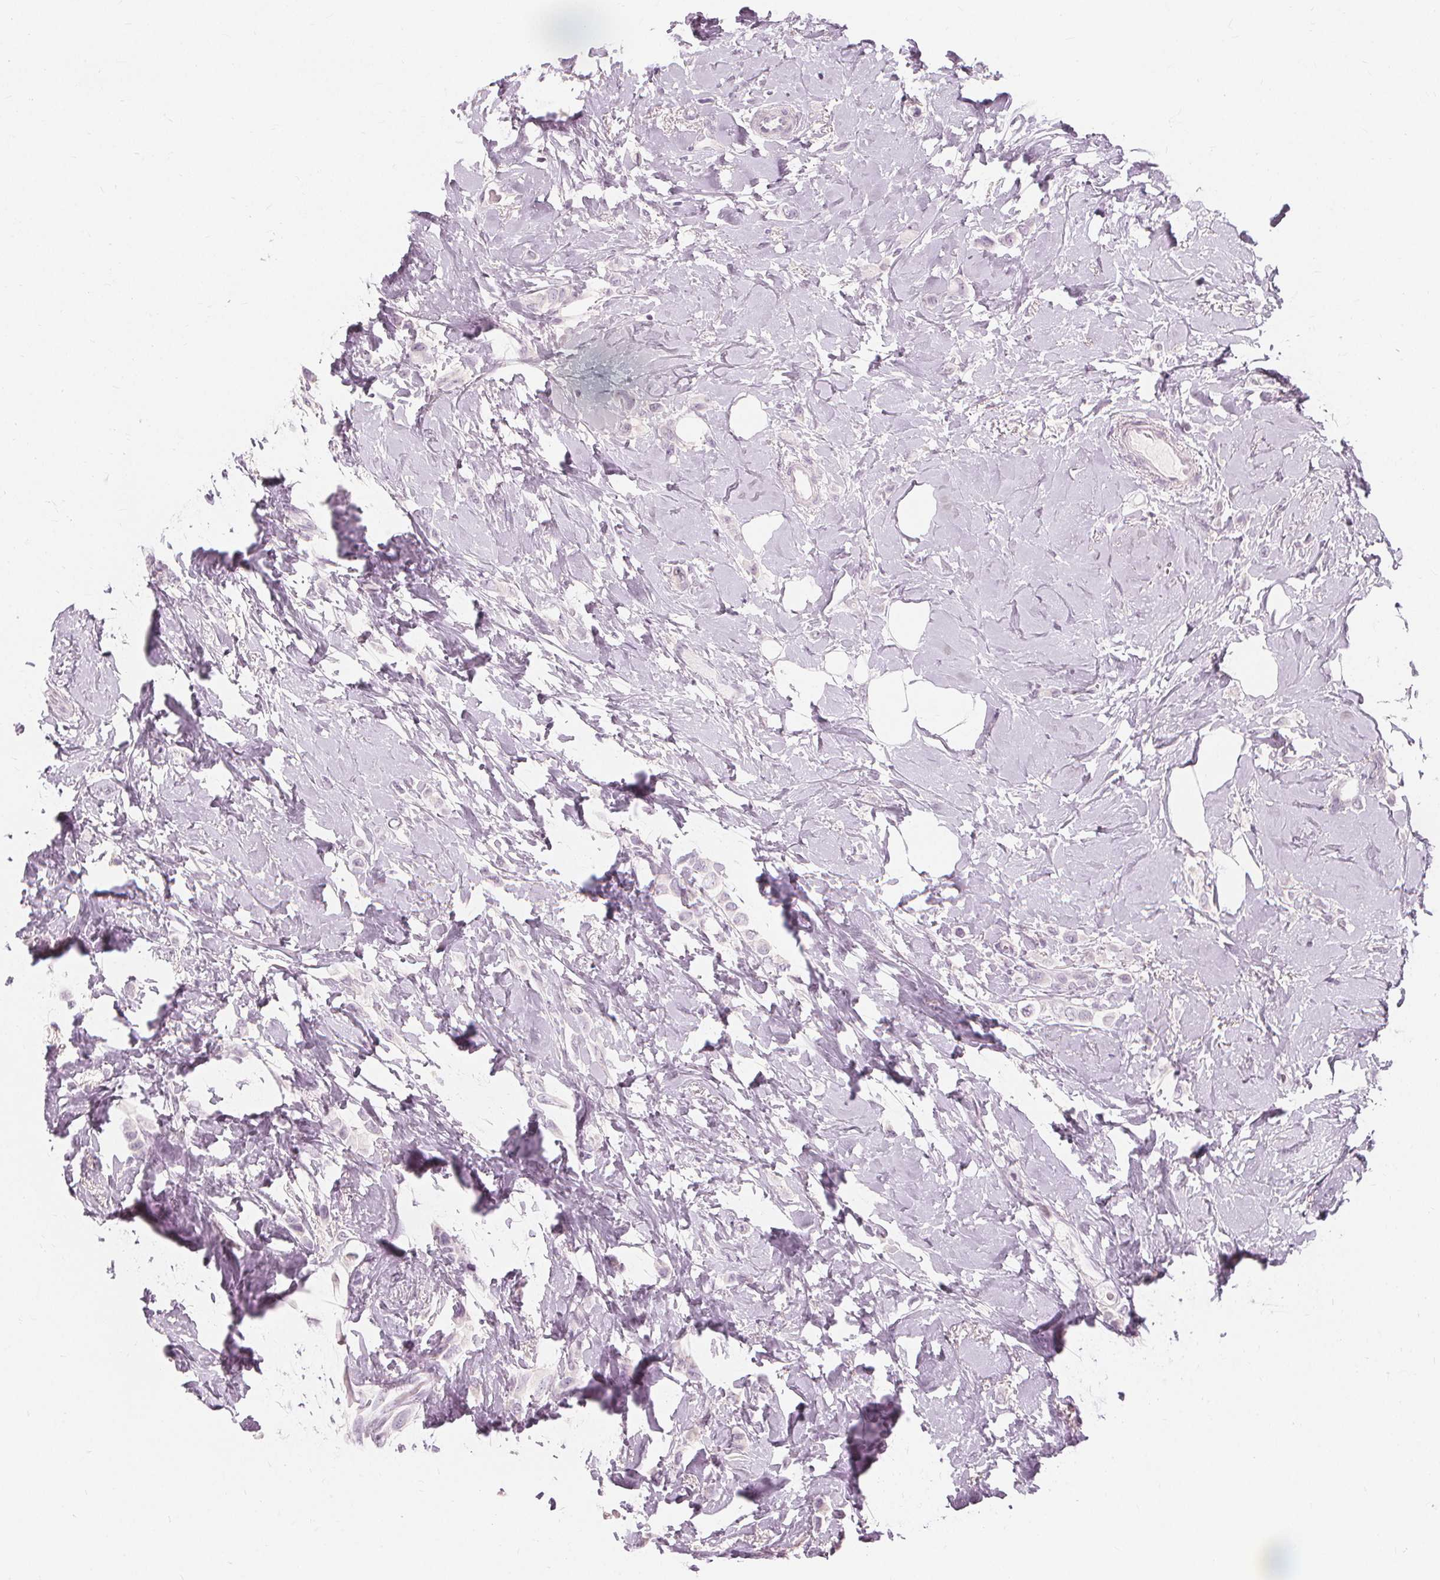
{"staining": {"intensity": "negative", "quantity": "none", "location": "none"}, "tissue": "breast cancer", "cell_type": "Tumor cells", "image_type": "cancer", "snomed": [{"axis": "morphology", "description": "Lobular carcinoma"}, {"axis": "topography", "description": "Breast"}], "caption": "A high-resolution histopathology image shows immunohistochemistry (IHC) staining of lobular carcinoma (breast), which exhibits no significant expression in tumor cells. (DAB (3,3'-diaminobenzidine) immunohistochemistry visualized using brightfield microscopy, high magnification).", "gene": "MUC12", "patient": {"sex": "female", "age": 66}}